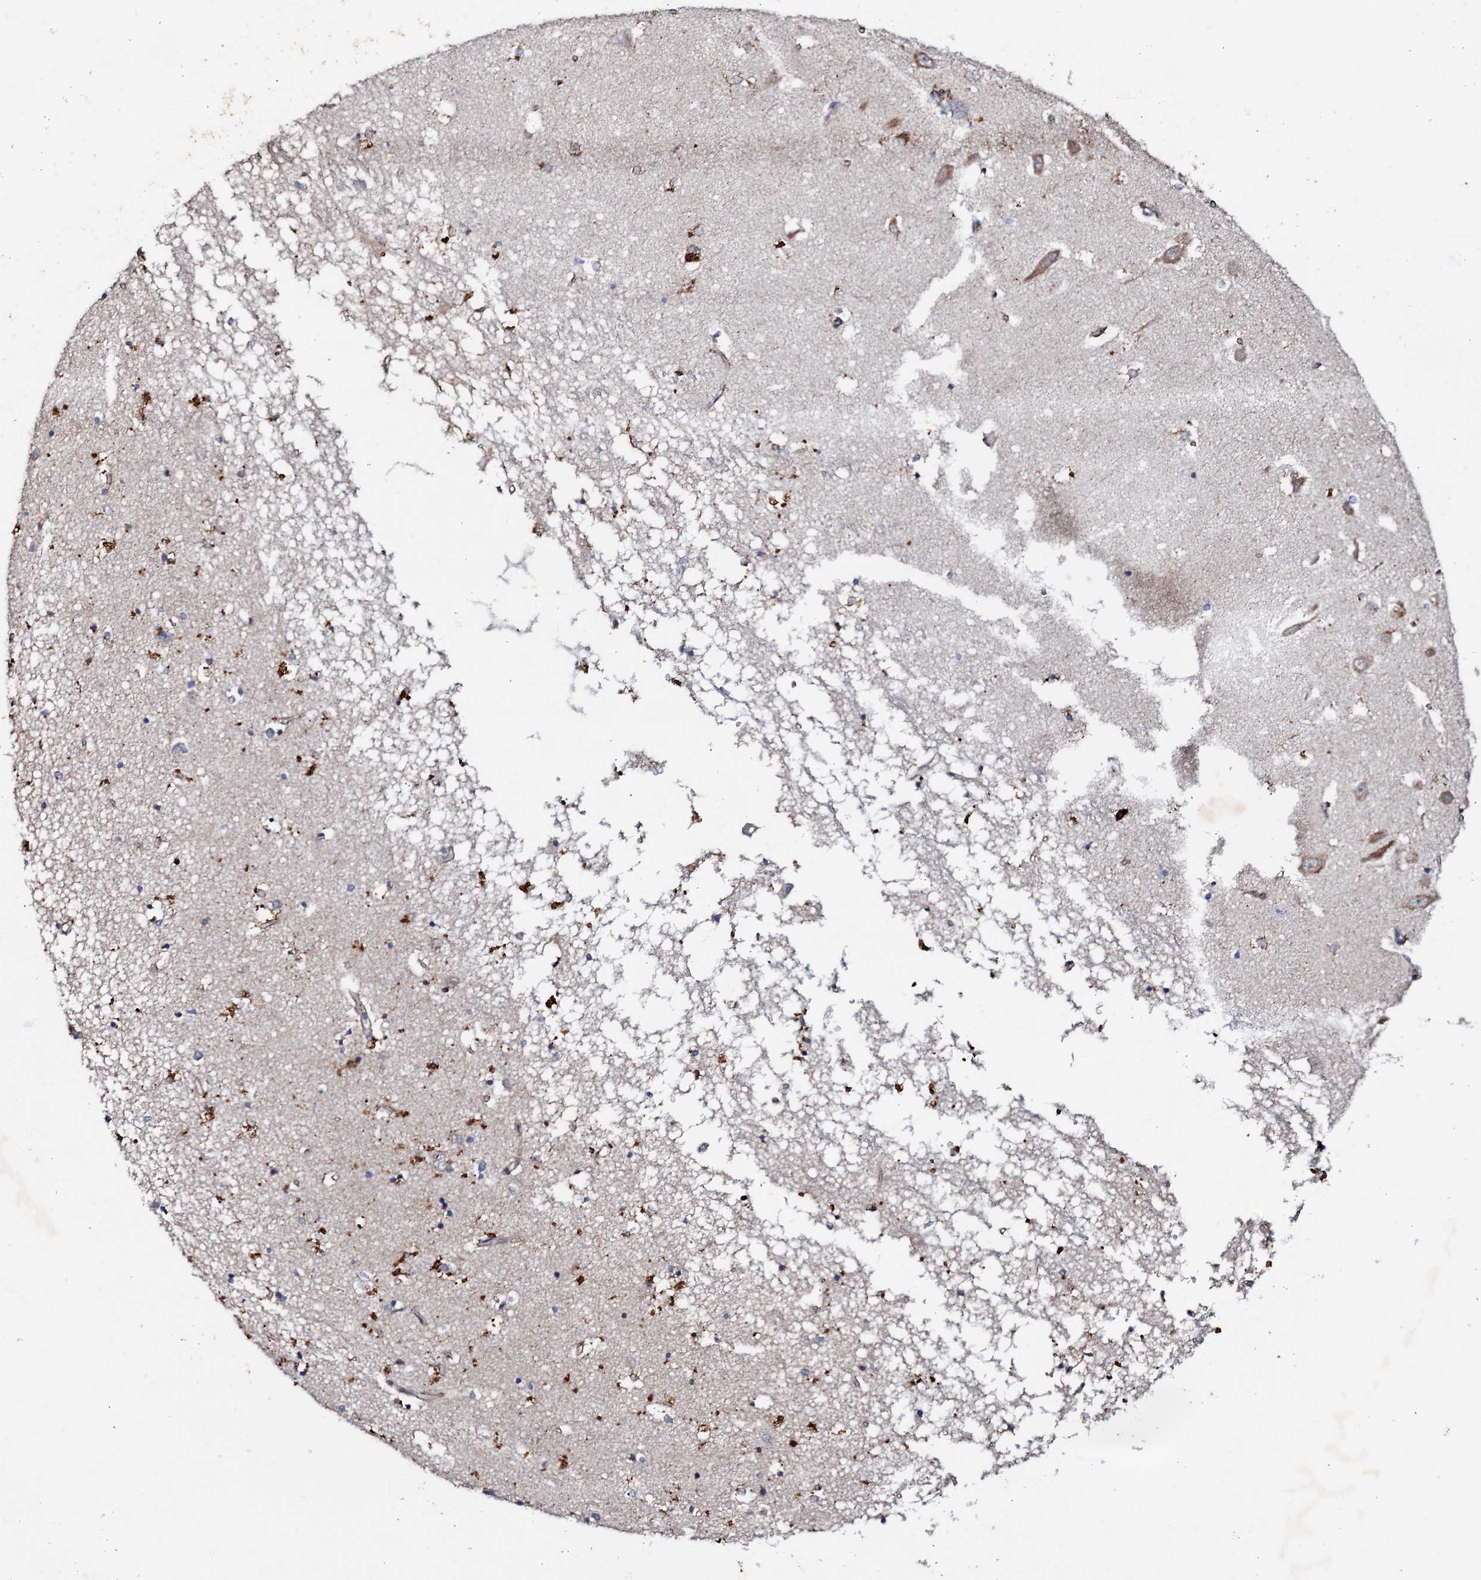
{"staining": {"intensity": "negative", "quantity": "none", "location": "none"}, "tissue": "hippocampus", "cell_type": "Glial cells", "image_type": "normal", "snomed": [{"axis": "morphology", "description": "Normal tissue, NOS"}, {"axis": "topography", "description": "Hippocampus"}], "caption": "Immunohistochemistry (IHC) histopathology image of unremarkable human hippocampus stained for a protein (brown), which exhibits no positivity in glial cells. Brightfield microscopy of immunohistochemistry (IHC) stained with DAB (3,3'-diaminobenzidine) (brown) and hematoxylin (blue), captured at high magnification.", "gene": "MANSC4", "patient": {"sex": "male", "age": 70}}